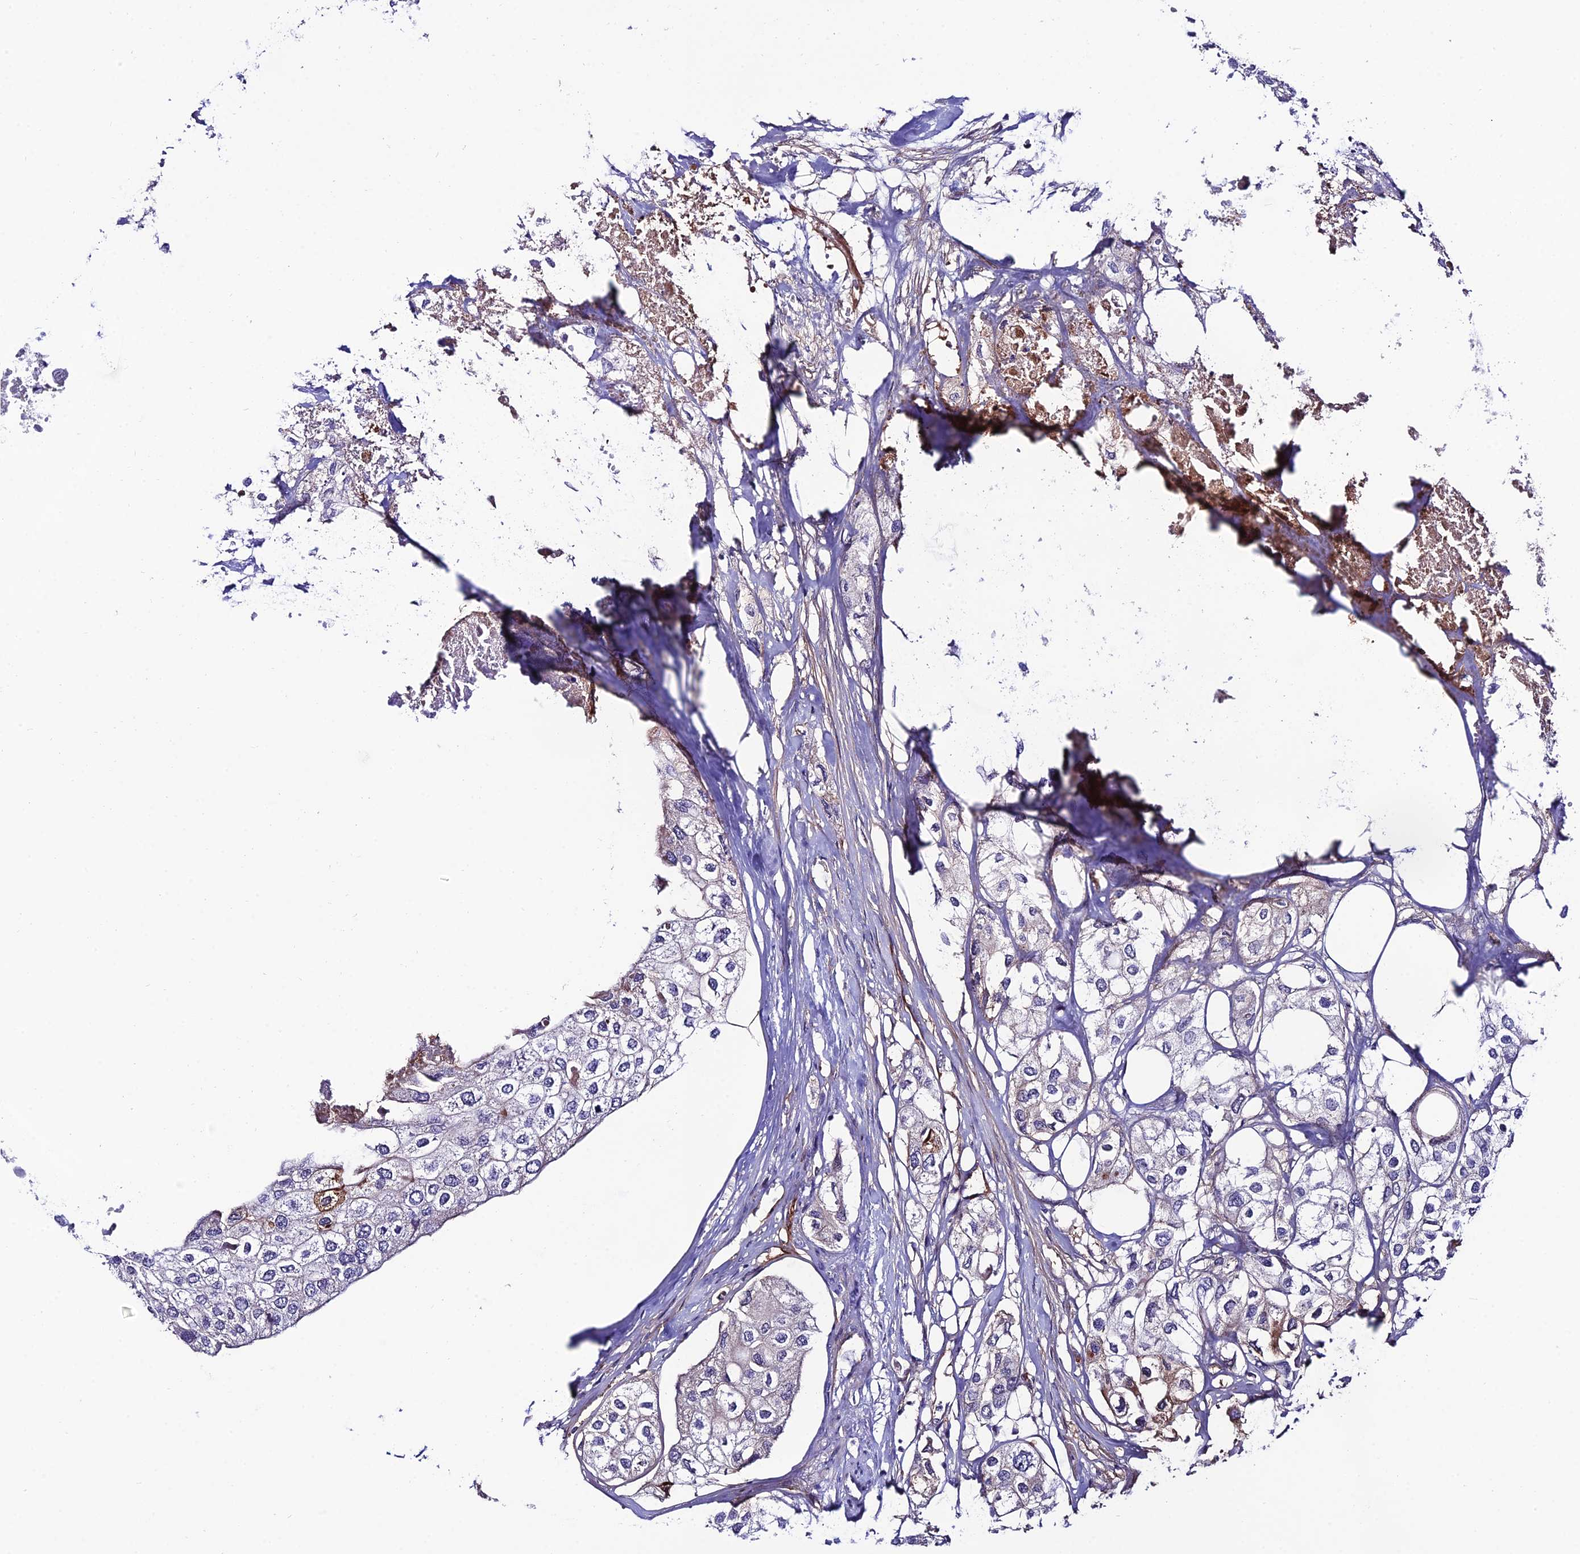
{"staining": {"intensity": "negative", "quantity": "none", "location": "none"}, "tissue": "urothelial cancer", "cell_type": "Tumor cells", "image_type": "cancer", "snomed": [{"axis": "morphology", "description": "Urothelial carcinoma, High grade"}, {"axis": "topography", "description": "Urinary bladder"}], "caption": "The photomicrograph exhibits no staining of tumor cells in urothelial cancer.", "gene": "SYT15", "patient": {"sex": "male", "age": 64}}